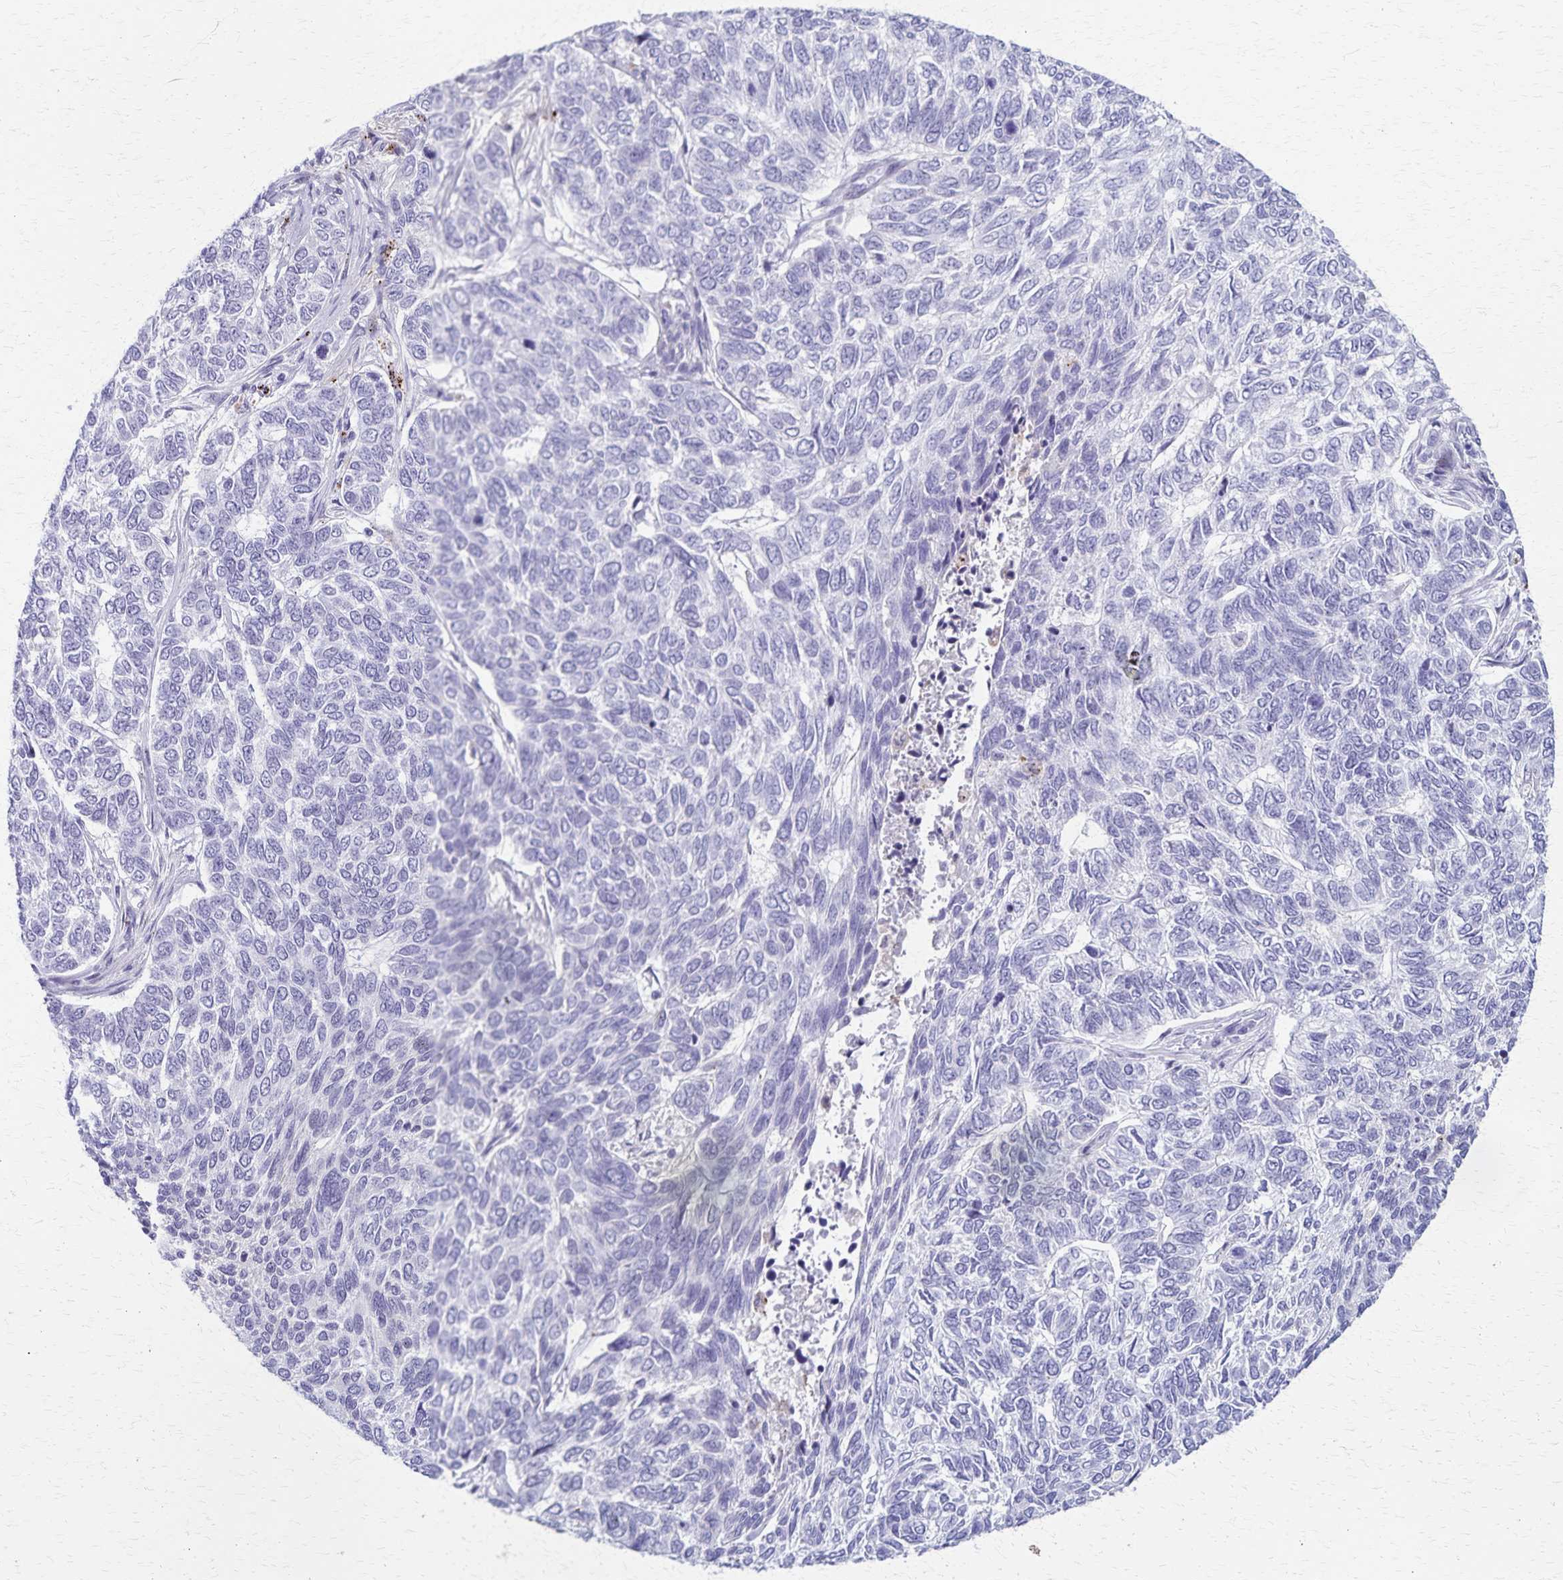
{"staining": {"intensity": "negative", "quantity": "none", "location": "none"}, "tissue": "skin cancer", "cell_type": "Tumor cells", "image_type": "cancer", "snomed": [{"axis": "morphology", "description": "Basal cell carcinoma"}, {"axis": "topography", "description": "Skin"}], "caption": "The photomicrograph reveals no staining of tumor cells in skin basal cell carcinoma. (Stains: DAB immunohistochemistry (IHC) with hematoxylin counter stain, Microscopy: brightfield microscopy at high magnification).", "gene": "TMEM60", "patient": {"sex": "female", "age": 65}}